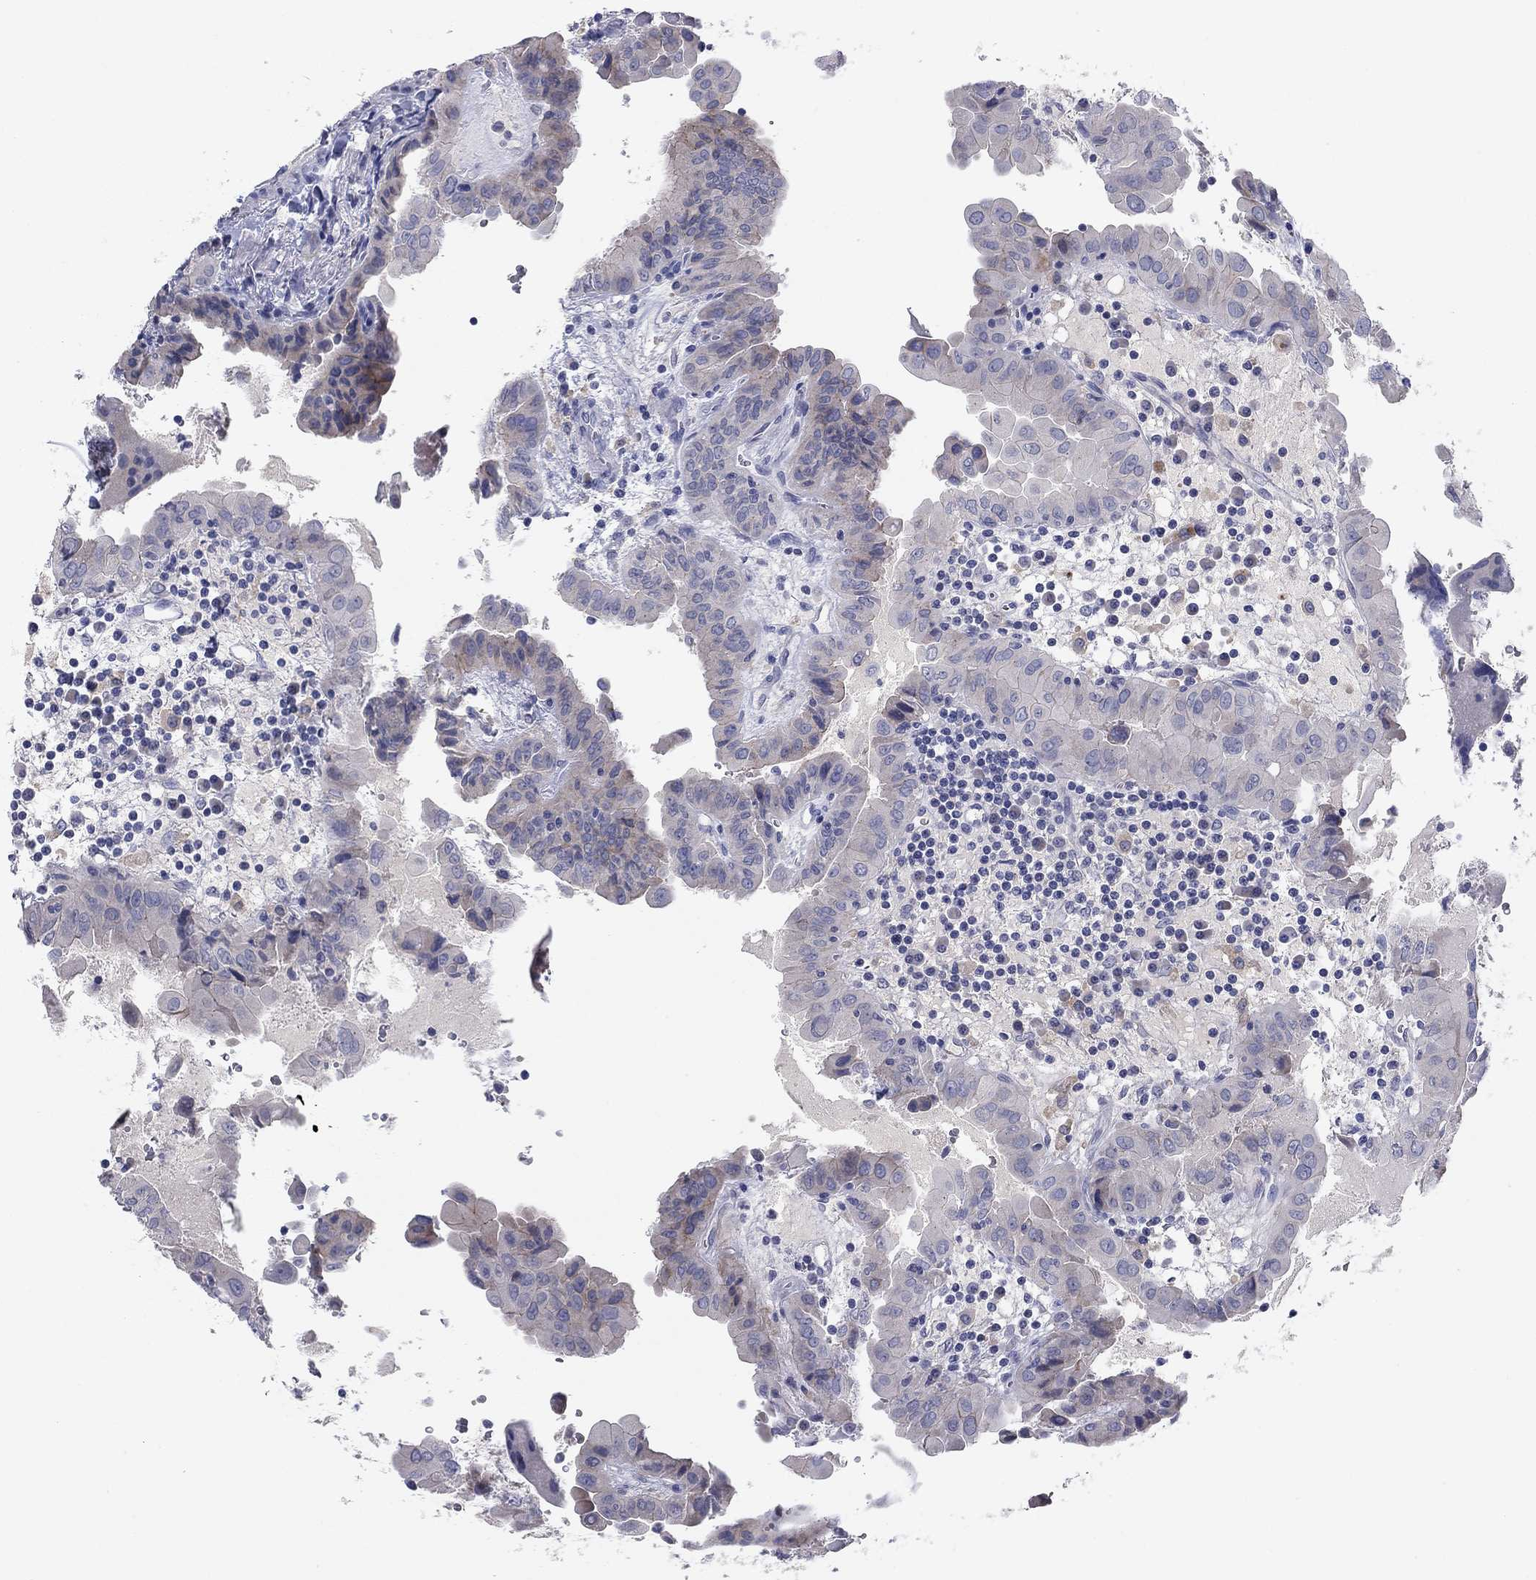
{"staining": {"intensity": "weak", "quantity": "<25%", "location": "cytoplasmic/membranous"}, "tissue": "thyroid cancer", "cell_type": "Tumor cells", "image_type": "cancer", "snomed": [{"axis": "morphology", "description": "Papillary adenocarcinoma, NOS"}, {"axis": "topography", "description": "Thyroid gland"}], "caption": "This is an immunohistochemistry micrograph of papillary adenocarcinoma (thyroid). There is no positivity in tumor cells.", "gene": "CNTNAP4", "patient": {"sex": "female", "age": 37}}